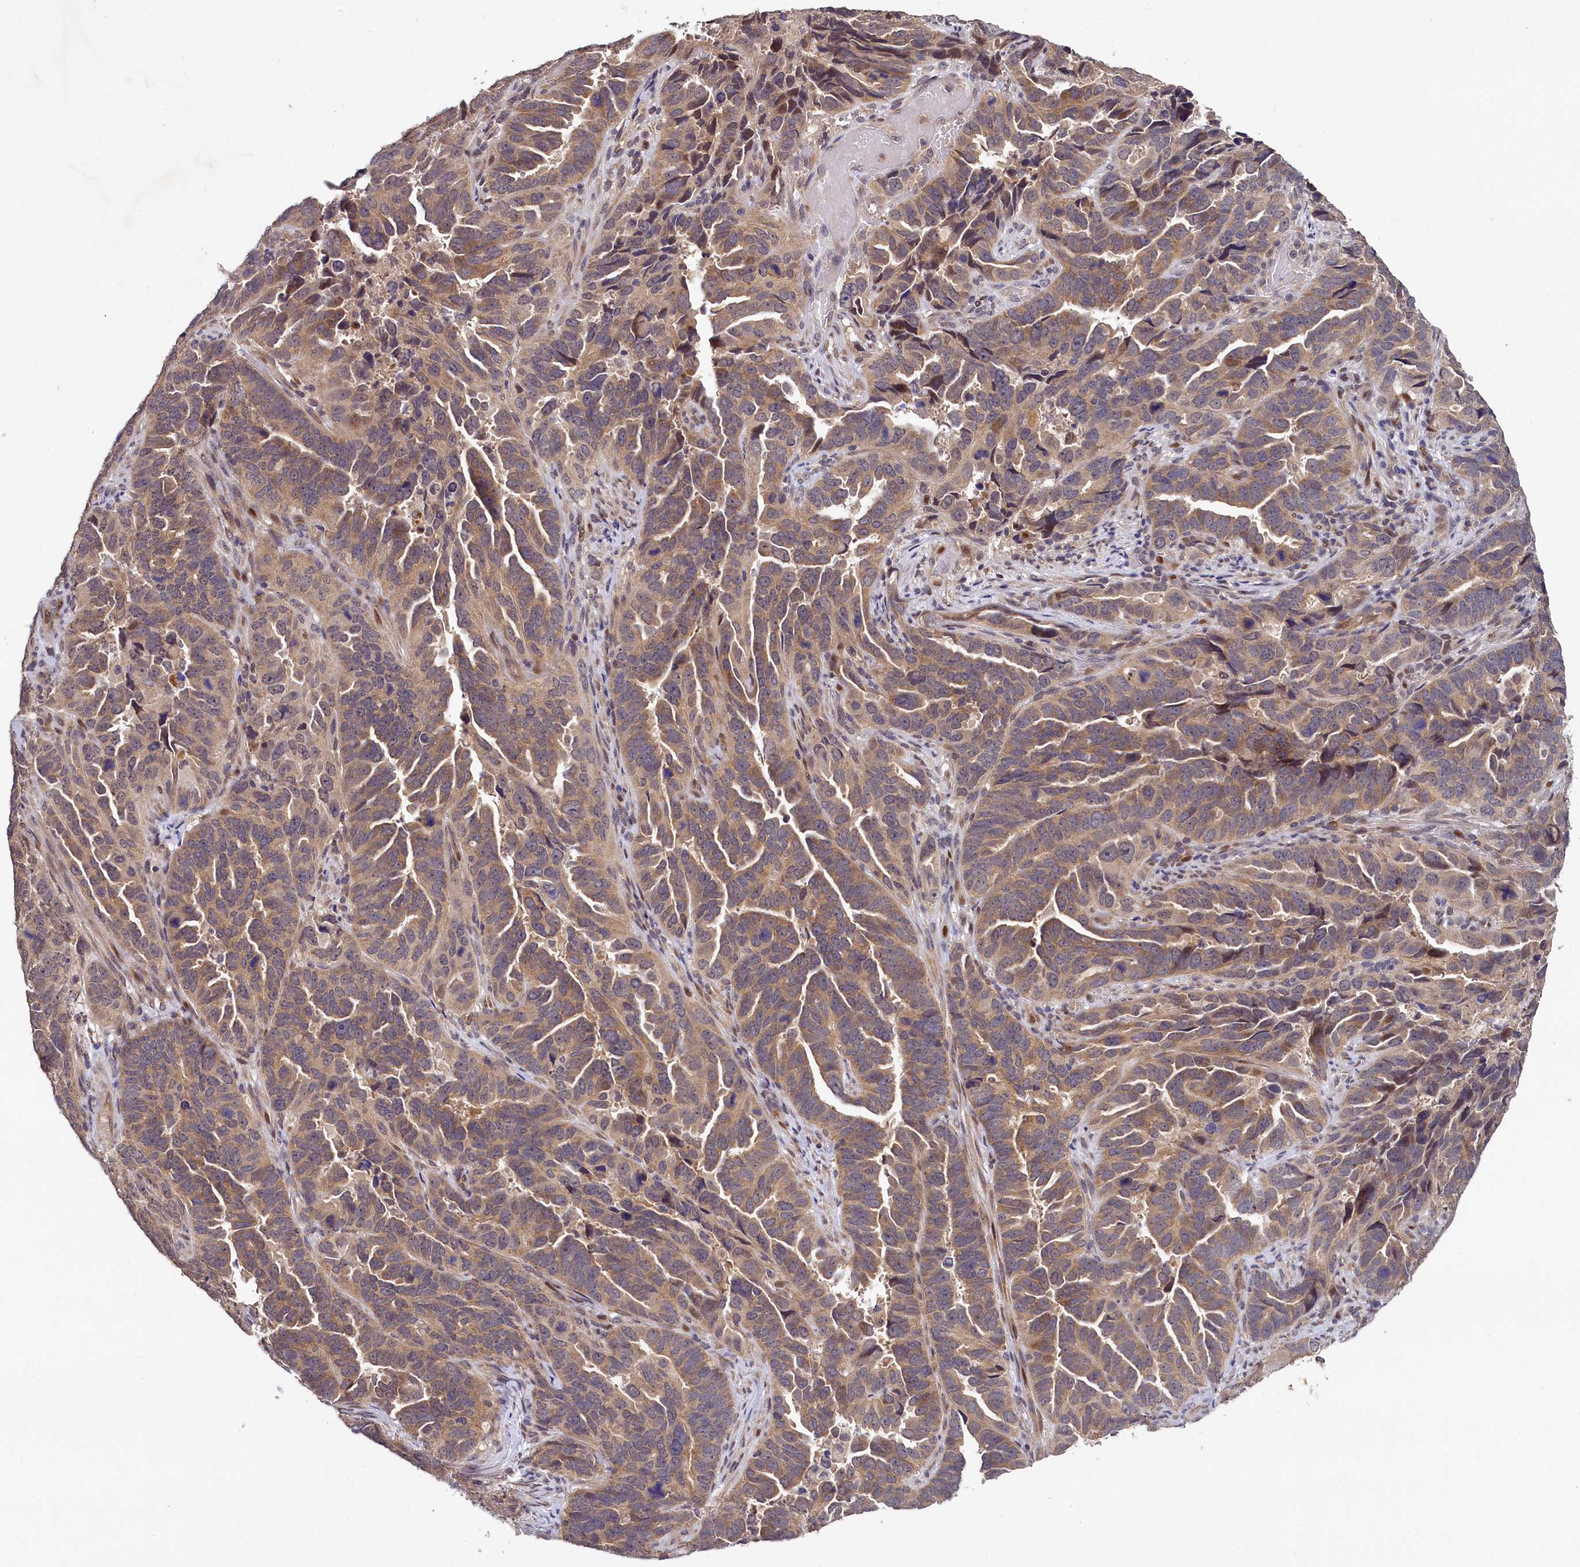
{"staining": {"intensity": "moderate", "quantity": "25%-75%", "location": "cytoplasmic/membranous"}, "tissue": "endometrial cancer", "cell_type": "Tumor cells", "image_type": "cancer", "snomed": [{"axis": "morphology", "description": "Adenocarcinoma, NOS"}, {"axis": "topography", "description": "Endometrium"}], "caption": "Endometrial adenocarcinoma was stained to show a protein in brown. There is medium levels of moderate cytoplasmic/membranous positivity in approximately 25%-75% of tumor cells.", "gene": "TMEM39A", "patient": {"sex": "female", "age": 65}}